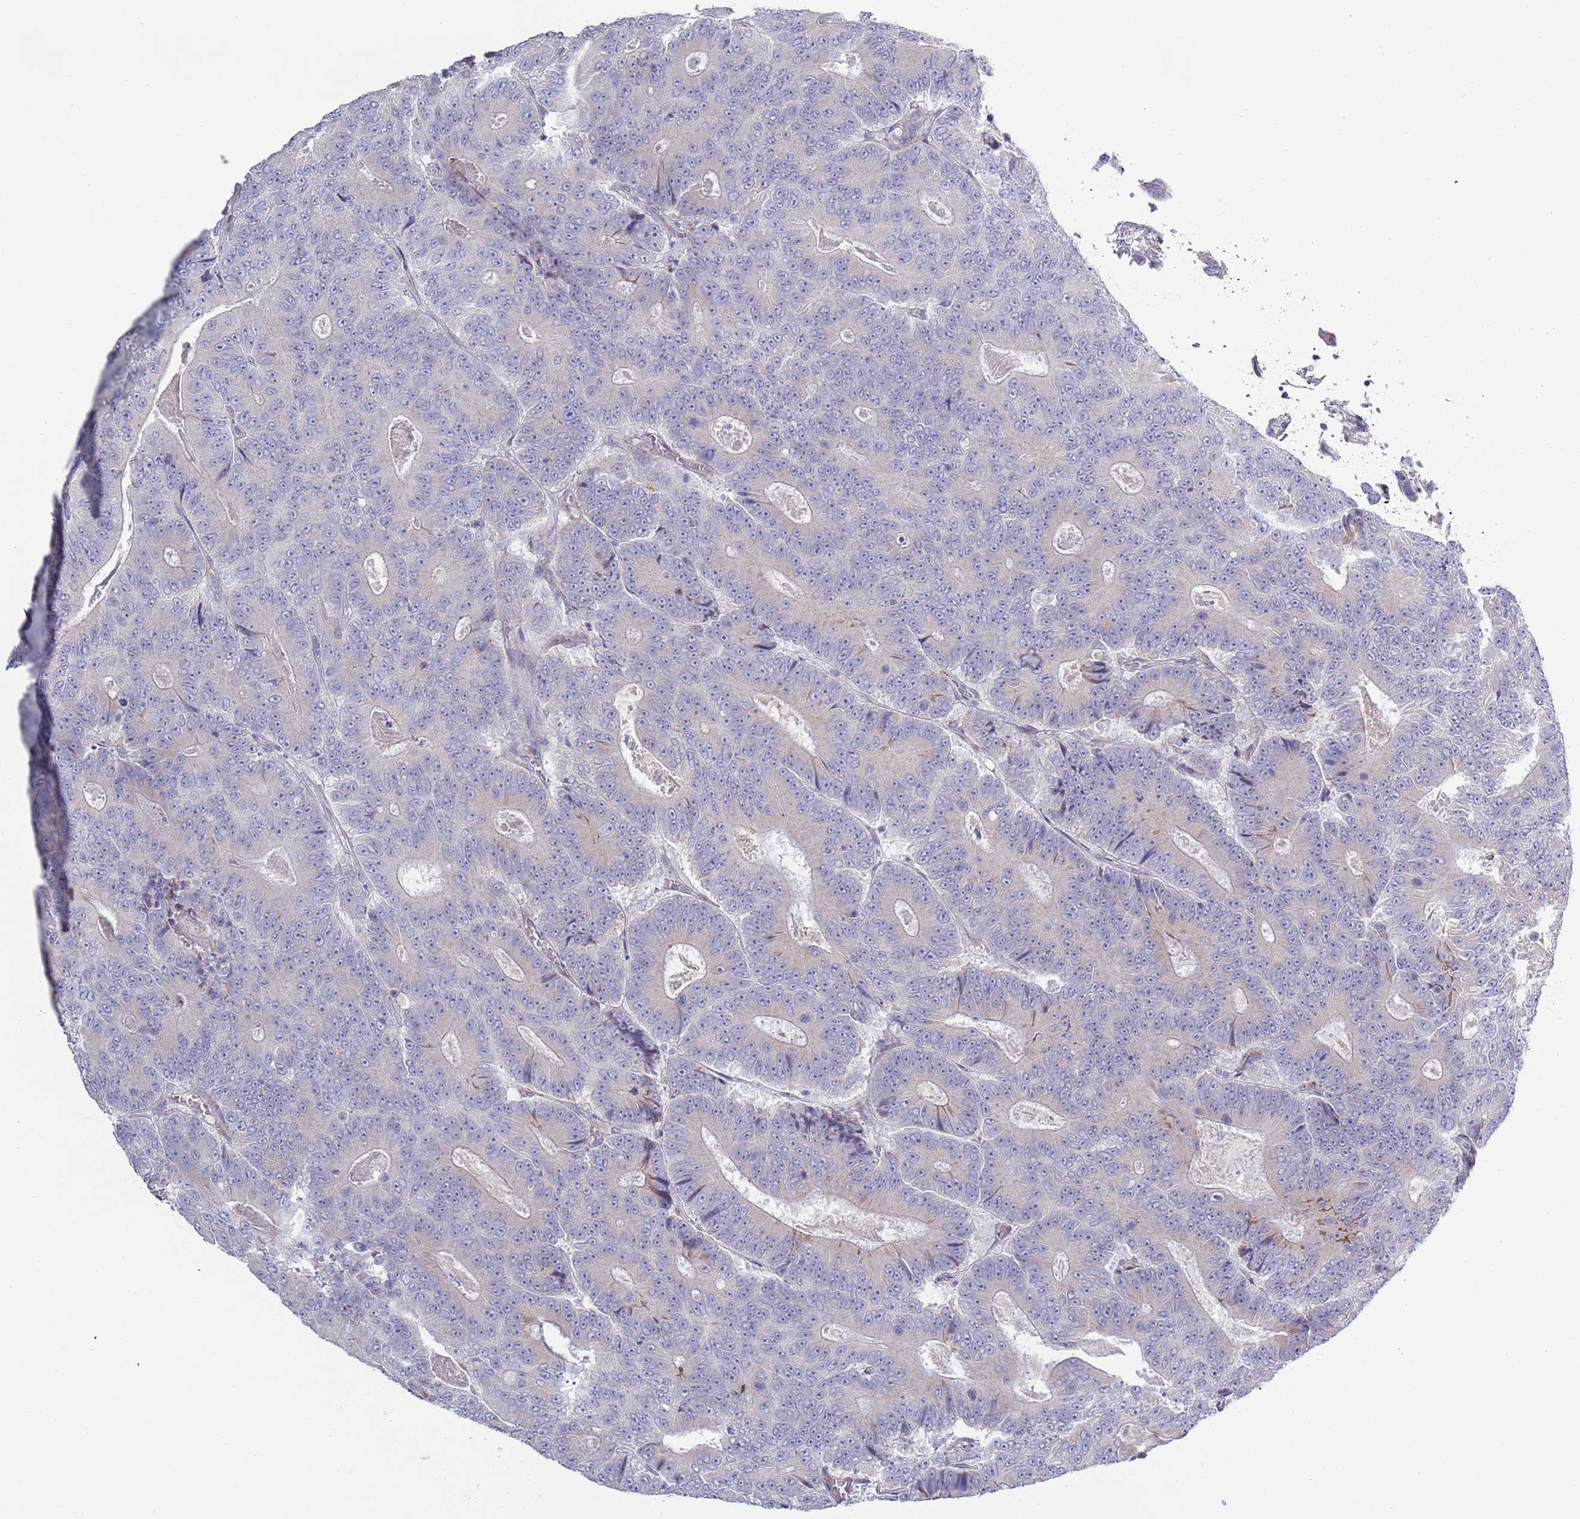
{"staining": {"intensity": "negative", "quantity": "none", "location": "none"}, "tissue": "colorectal cancer", "cell_type": "Tumor cells", "image_type": "cancer", "snomed": [{"axis": "morphology", "description": "Adenocarcinoma, NOS"}, {"axis": "topography", "description": "Colon"}], "caption": "Colorectal adenocarcinoma stained for a protein using IHC shows no expression tumor cells.", "gene": "LTB", "patient": {"sex": "male", "age": 83}}